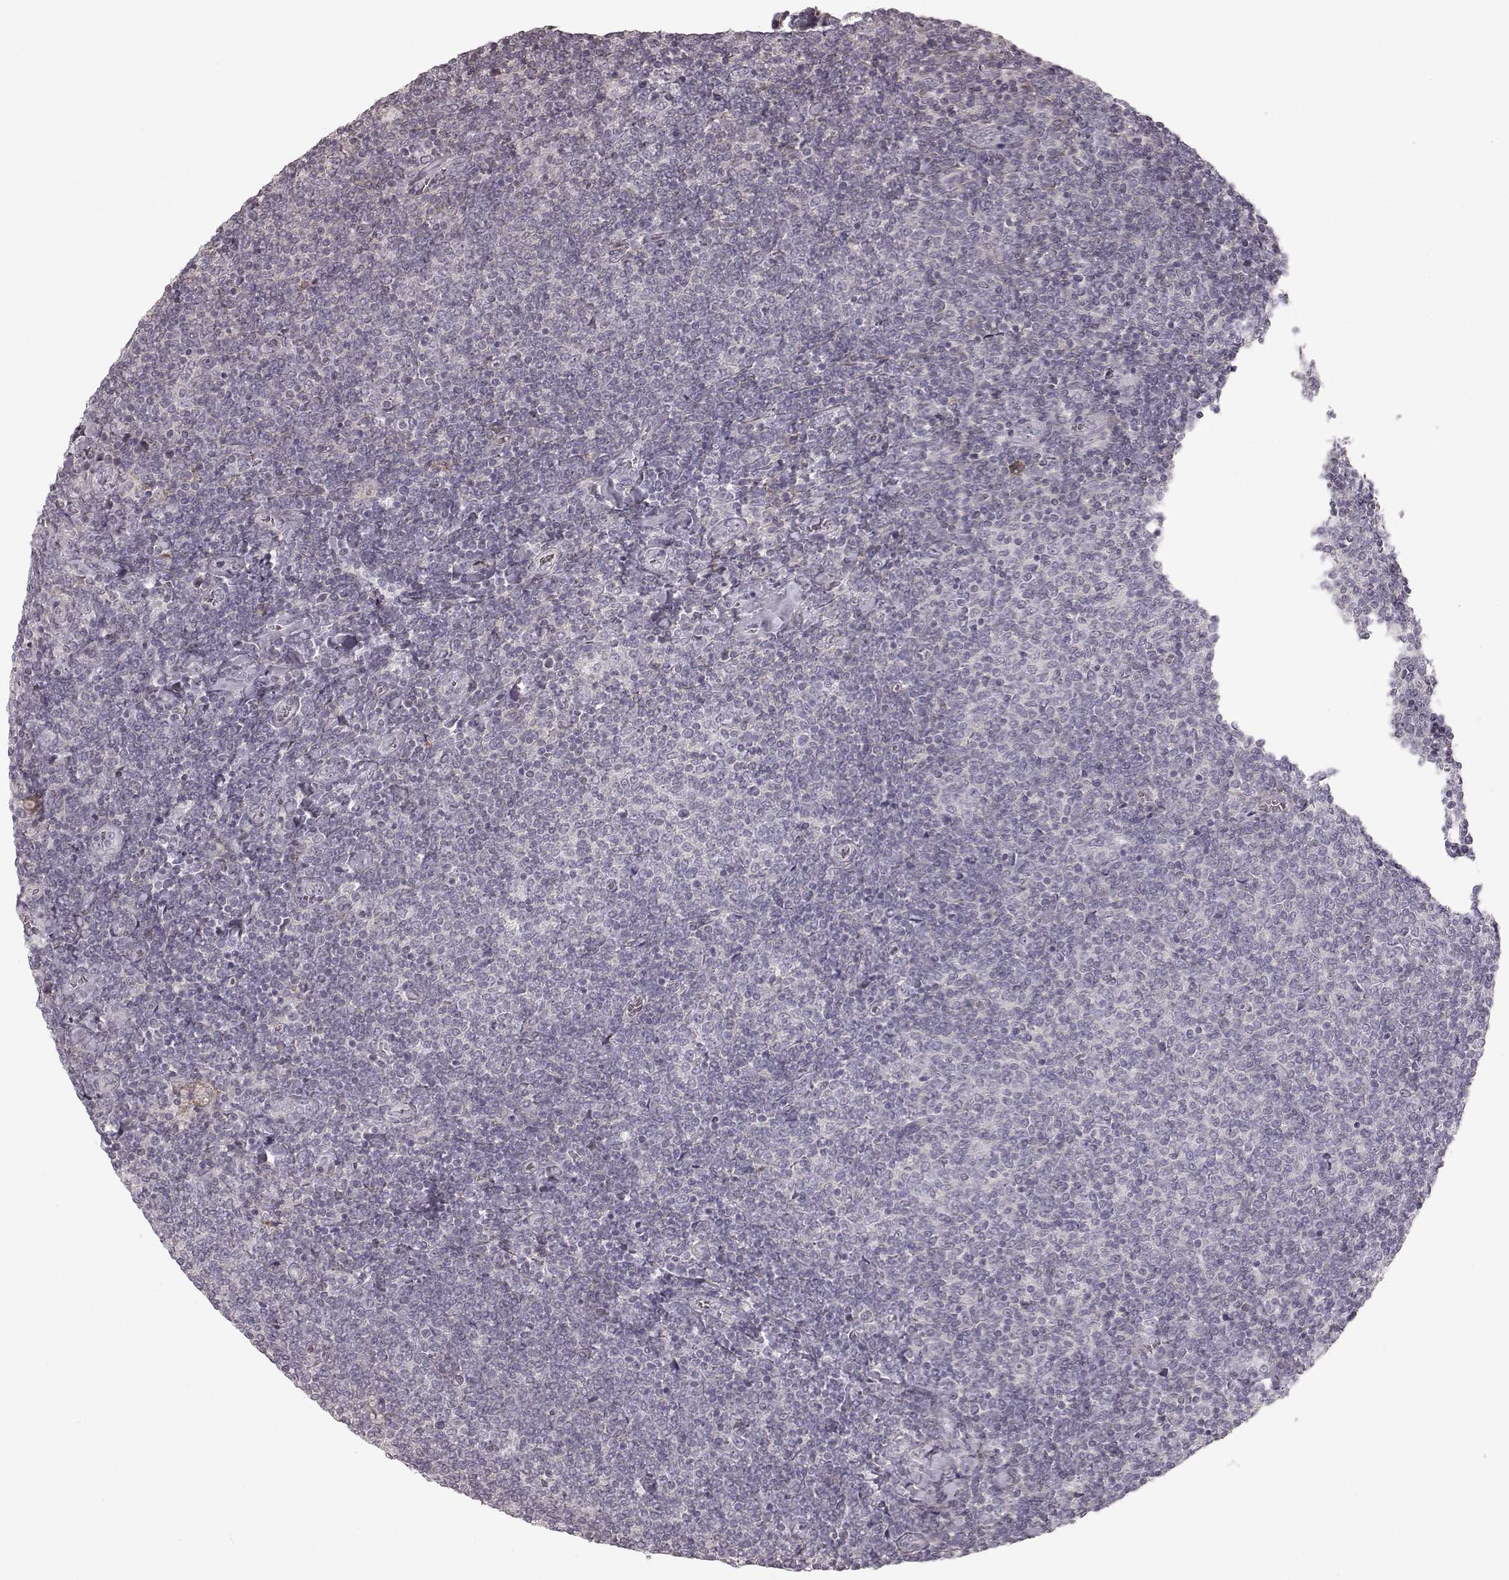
{"staining": {"intensity": "negative", "quantity": "none", "location": "none"}, "tissue": "lymphoma", "cell_type": "Tumor cells", "image_type": "cancer", "snomed": [{"axis": "morphology", "description": "Malignant lymphoma, non-Hodgkin's type, Low grade"}, {"axis": "topography", "description": "Lymph node"}], "caption": "An immunohistochemistry (IHC) image of malignant lymphoma, non-Hodgkin's type (low-grade) is shown. There is no staining in tumor cells of malignant lymphoma, non-Hodgkin's type (low-grade).", "gene": "PRLHR", "patient": {"sex": "male", "age": 52}}